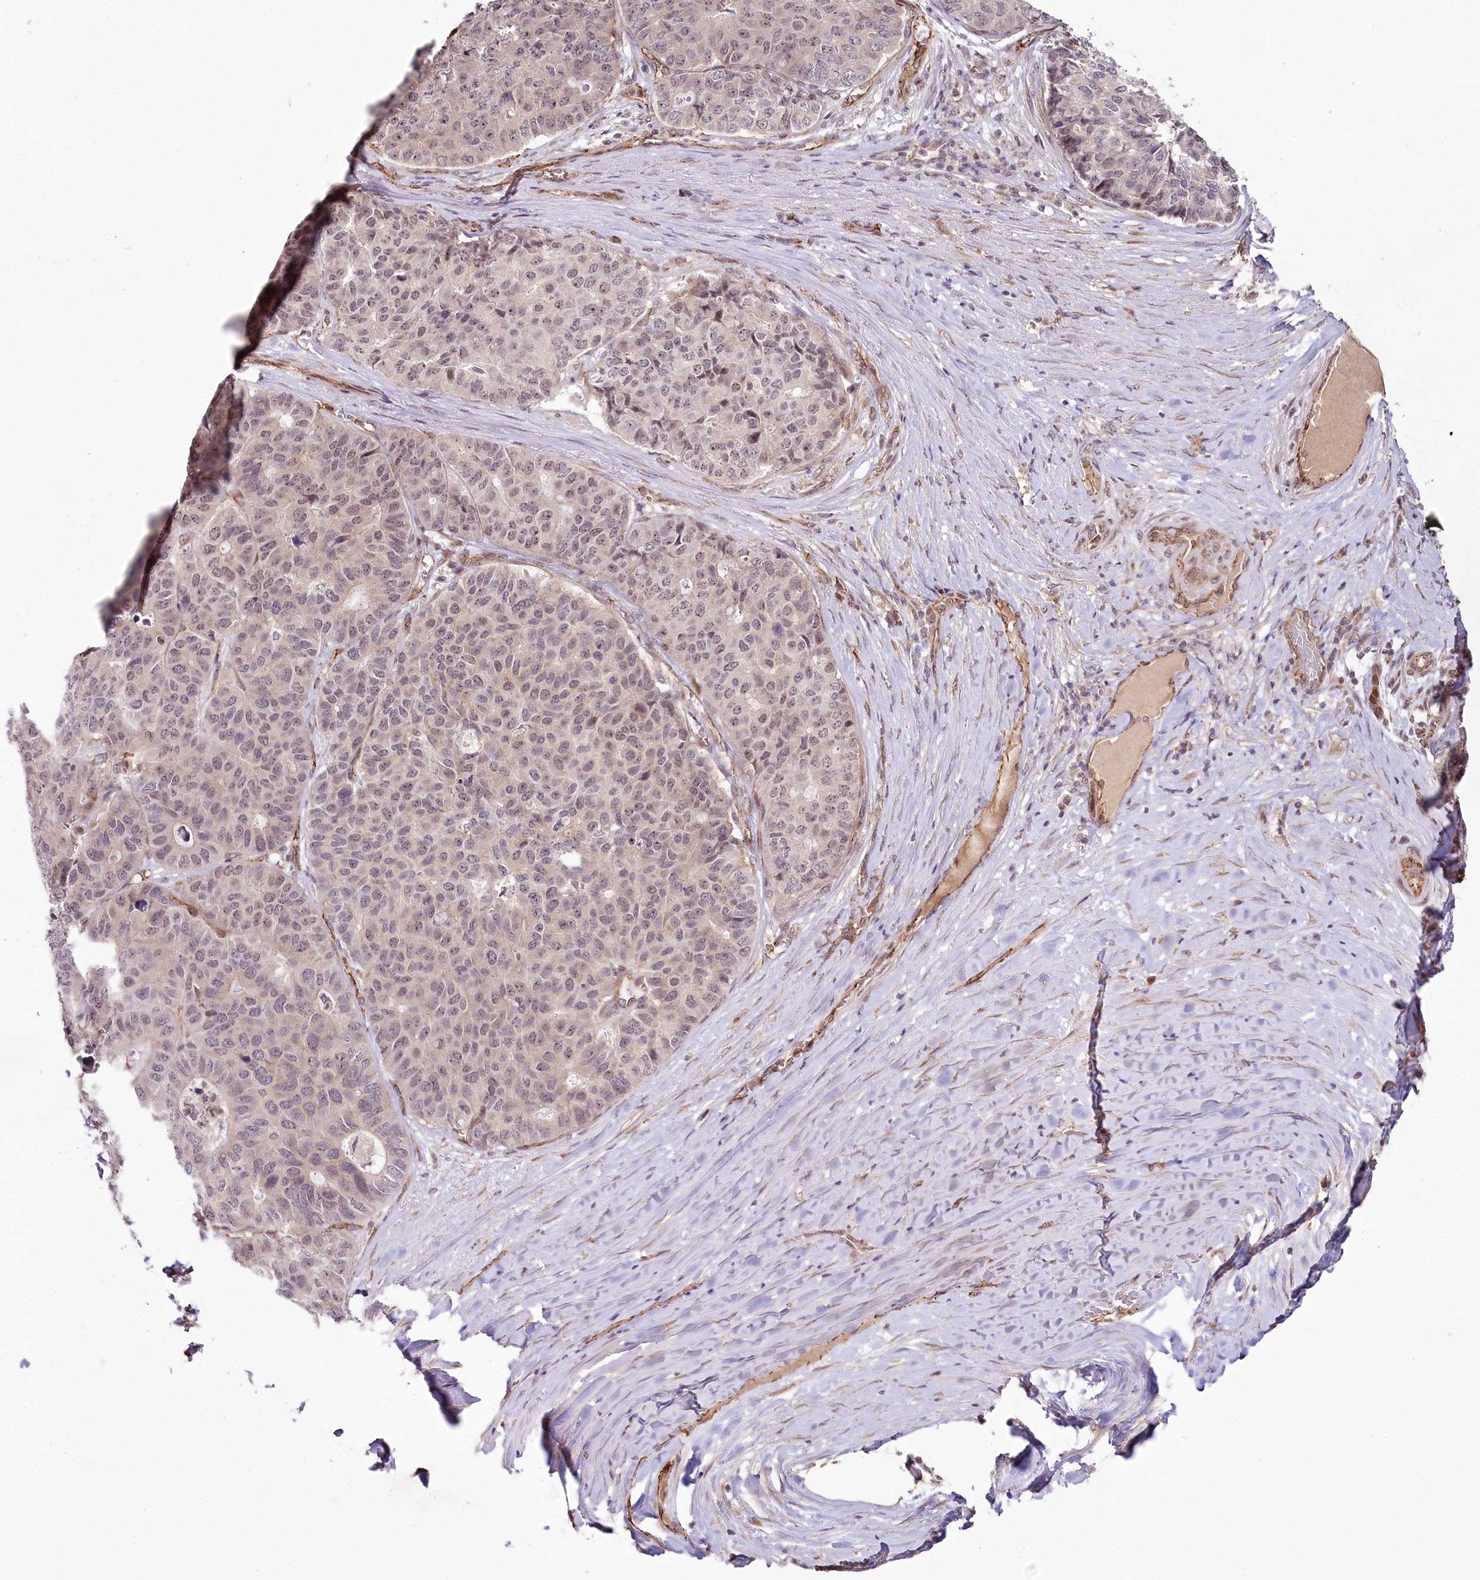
{"staining": {"intensity": "weak", "quantity": "25%-75%", "location": "nuclear"}, "tissue": "pancreatic cancer", "cell_type": "Tumor cells", "image_type": "cancer", "snomed": [{"axis": "morphology", "description": "Adenocarcinoma, NOS"}, {"axis": "topography", "description": "Pancreas"}], "caption": "Human pancreatic cancer (adenocarcinoma) stained with a brown dye demonstrates weak nuclear positive positivity in approximately 25%-75% of tumor cells.", "gene": "ALKBH8", "patient": {"sex": "male", "age": 50}}